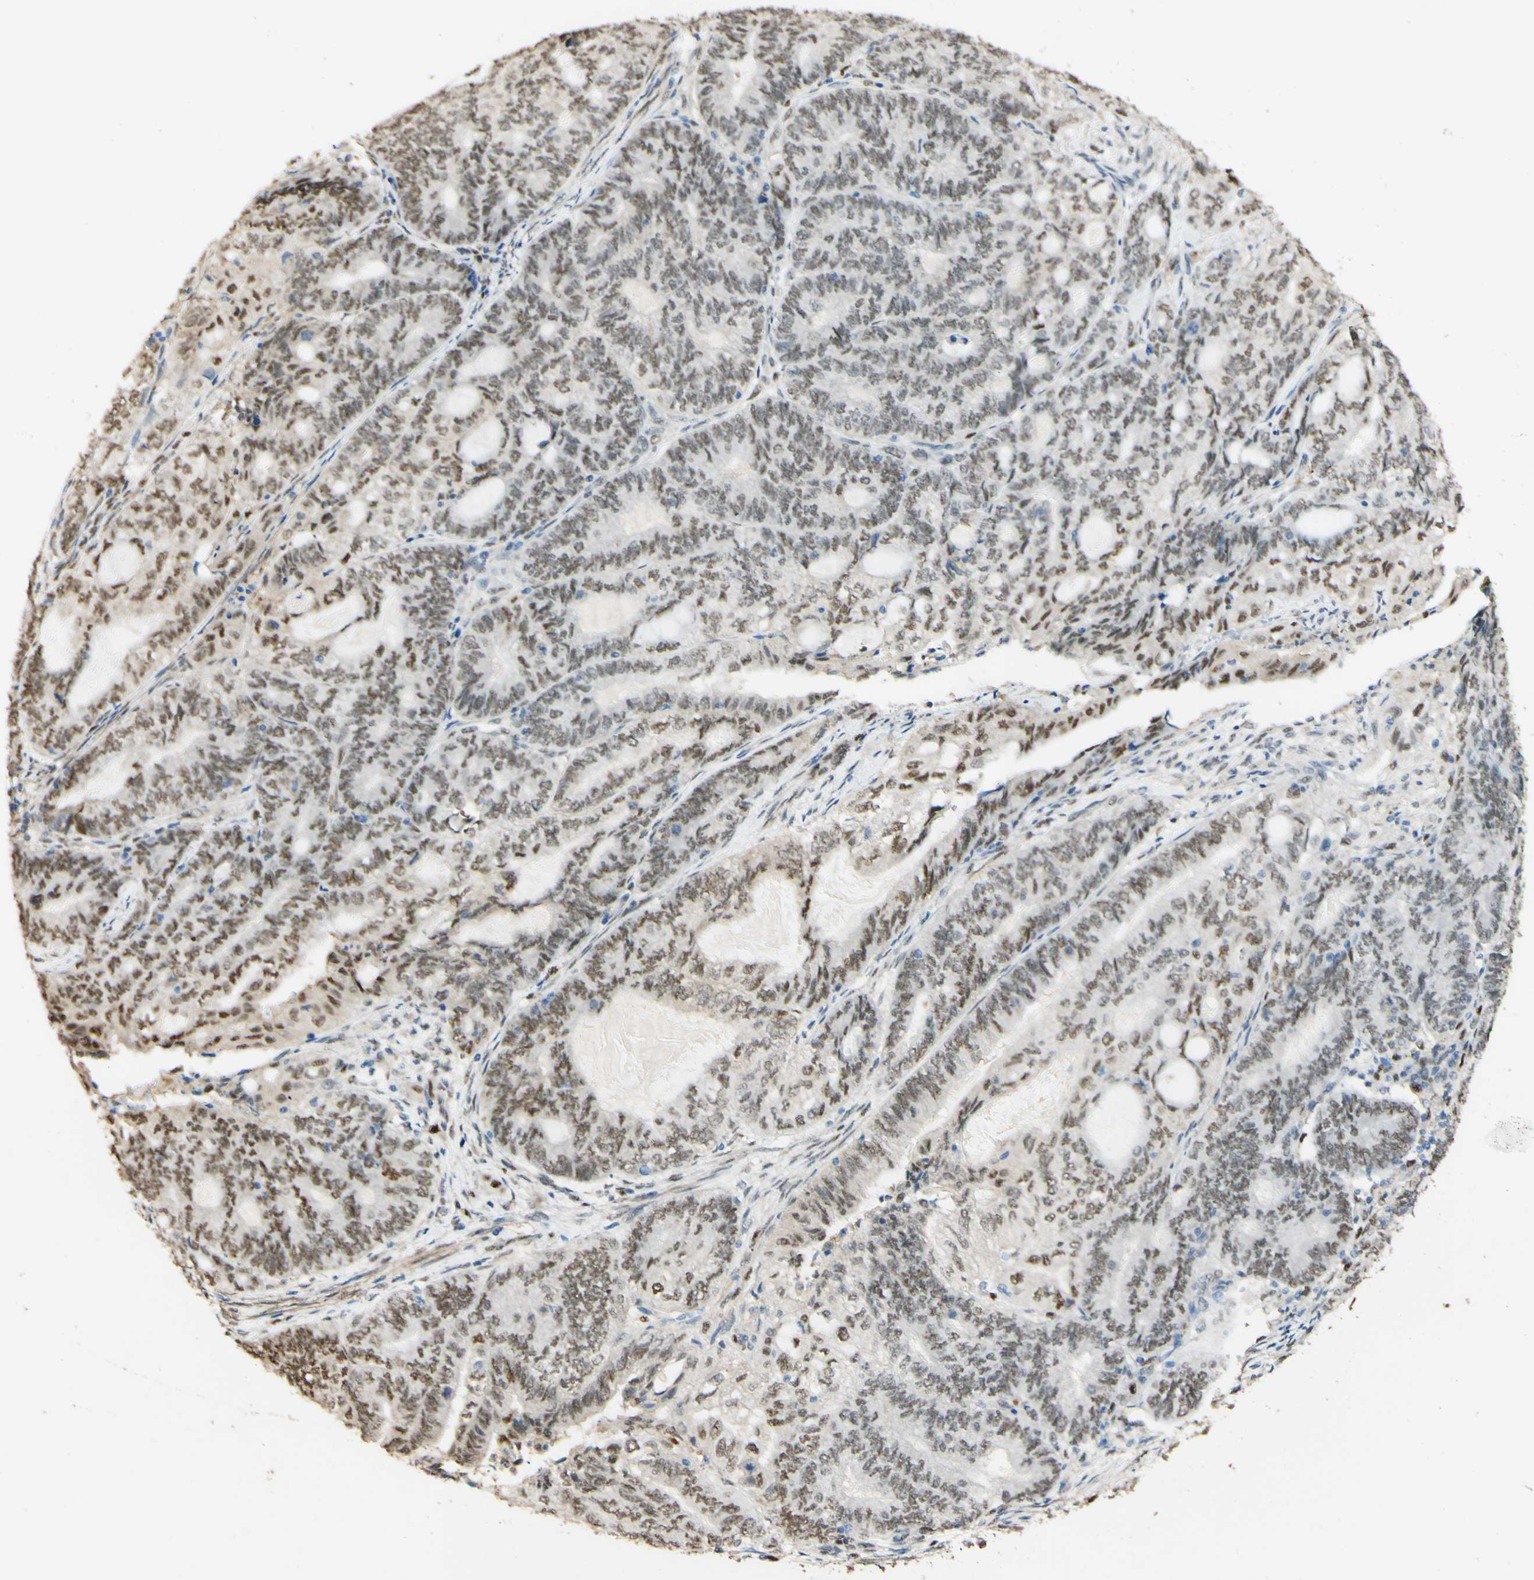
{"staining": {"intensity": "moderate", "quantity": "<25%", "location": "nuclear"}, "tissue": "endometrial cancer", "cell_type": "Tumor cells", "image_type": "cancer", "snomed": [{"axis": "morphology", "description": "Adenocarcinoma, NOS"}, {"axis": "topography", "description": "Uterus"}, {"axis": "topography", "description": "Endometrium"}], "caption": "Immunohistochemical staining of endometrial adenocarcinoma demonstrates low levels of moderate nuclear staining in approximately <25% of tumor cells.", "gene": "MAP3K4", "patient": {"sex": "female", "age": 70}}